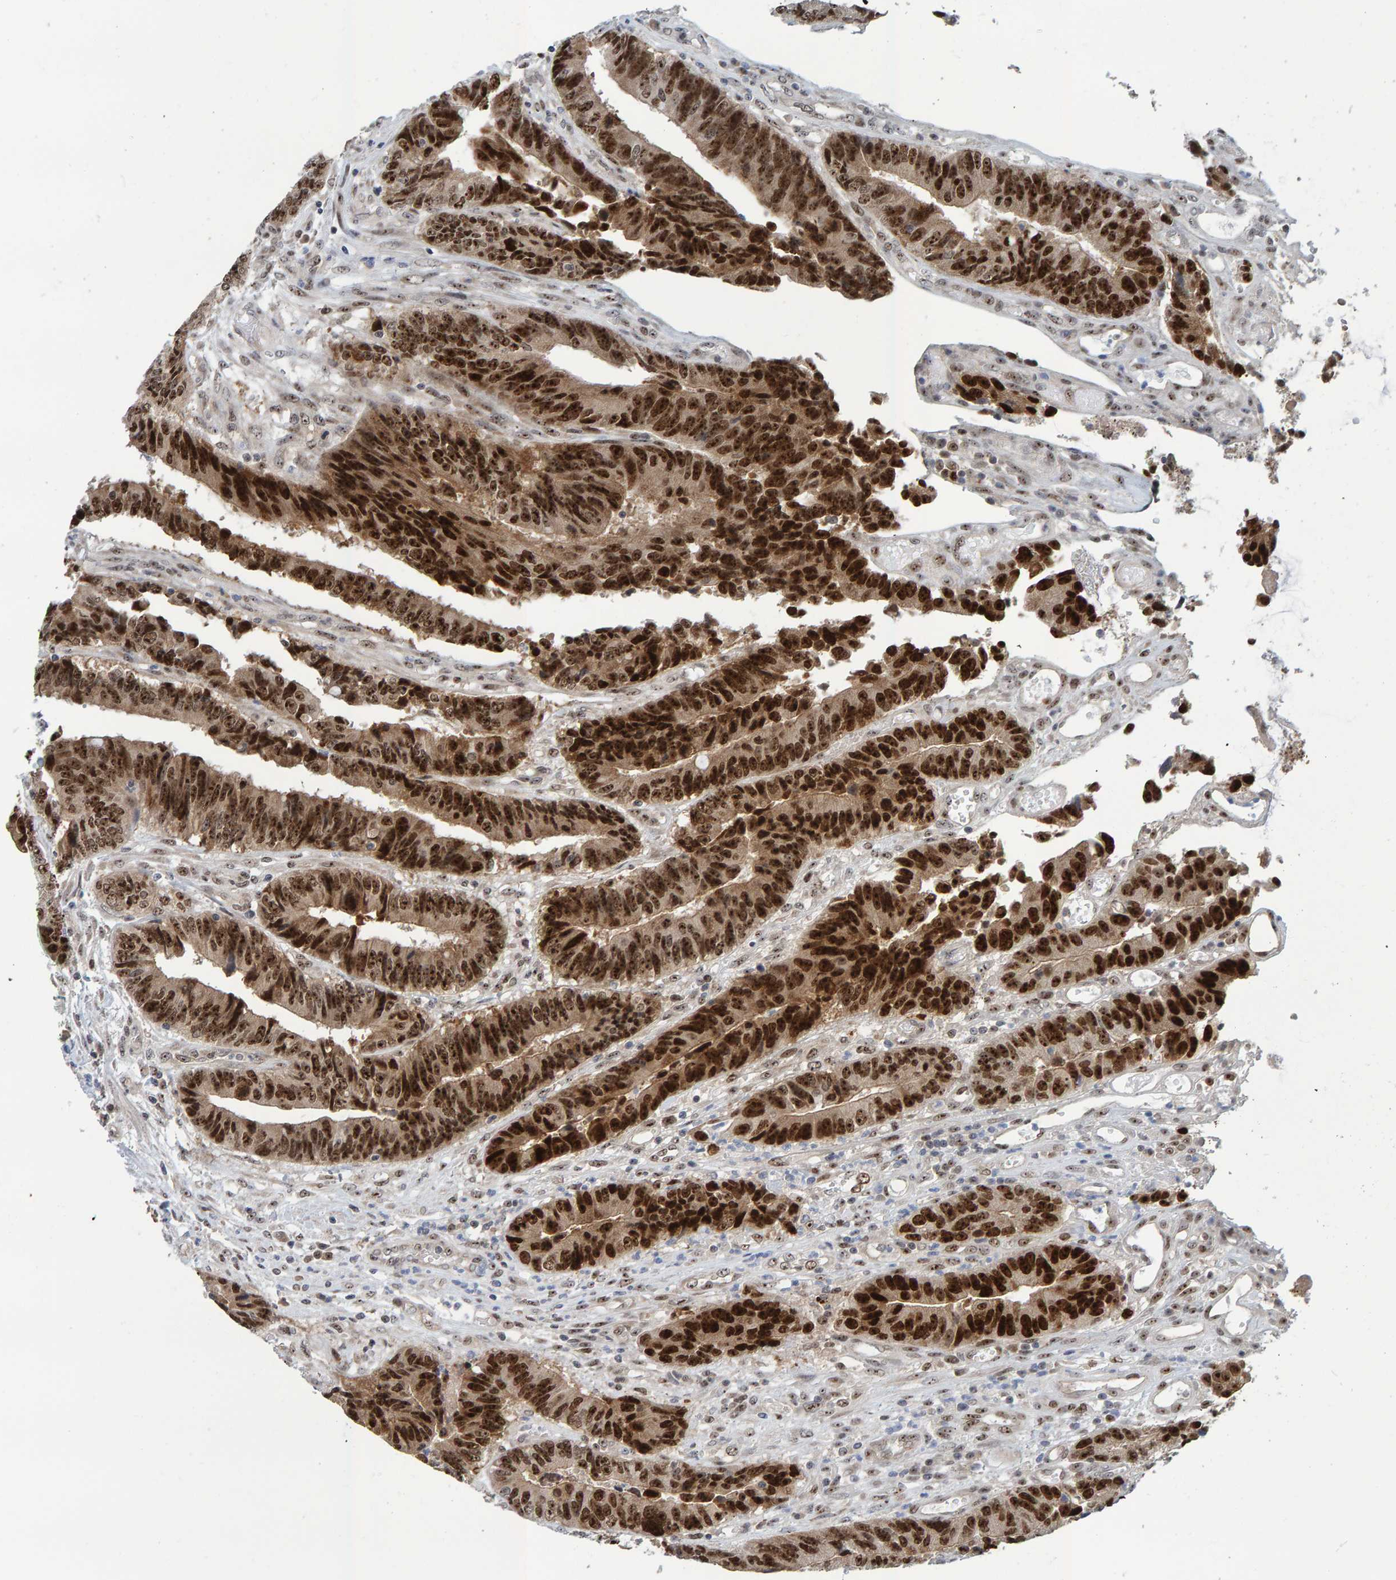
{"staining": {"intensity": "strong", "quantity": ">75%", "location": "cytoplasmic/membranous,nuclear"}, "tissue": "colorectal cancer", "cell_type": "Tumor cells", "image_type": "cancer", "snomed": [{"axis": "morphology", "description": "Adenocarcinoma, NOS"}, {"axis": "topography", "description": "Rectum"}], "caption": "About >75% of tumor cells in human colorectal cancer display strong cytoplasmic/membranous and nuclear protein expression as visualized by brown immunohistochemical staining.", "gene": "POLR1E", "patient": {"sex": "male", "age": 84}}